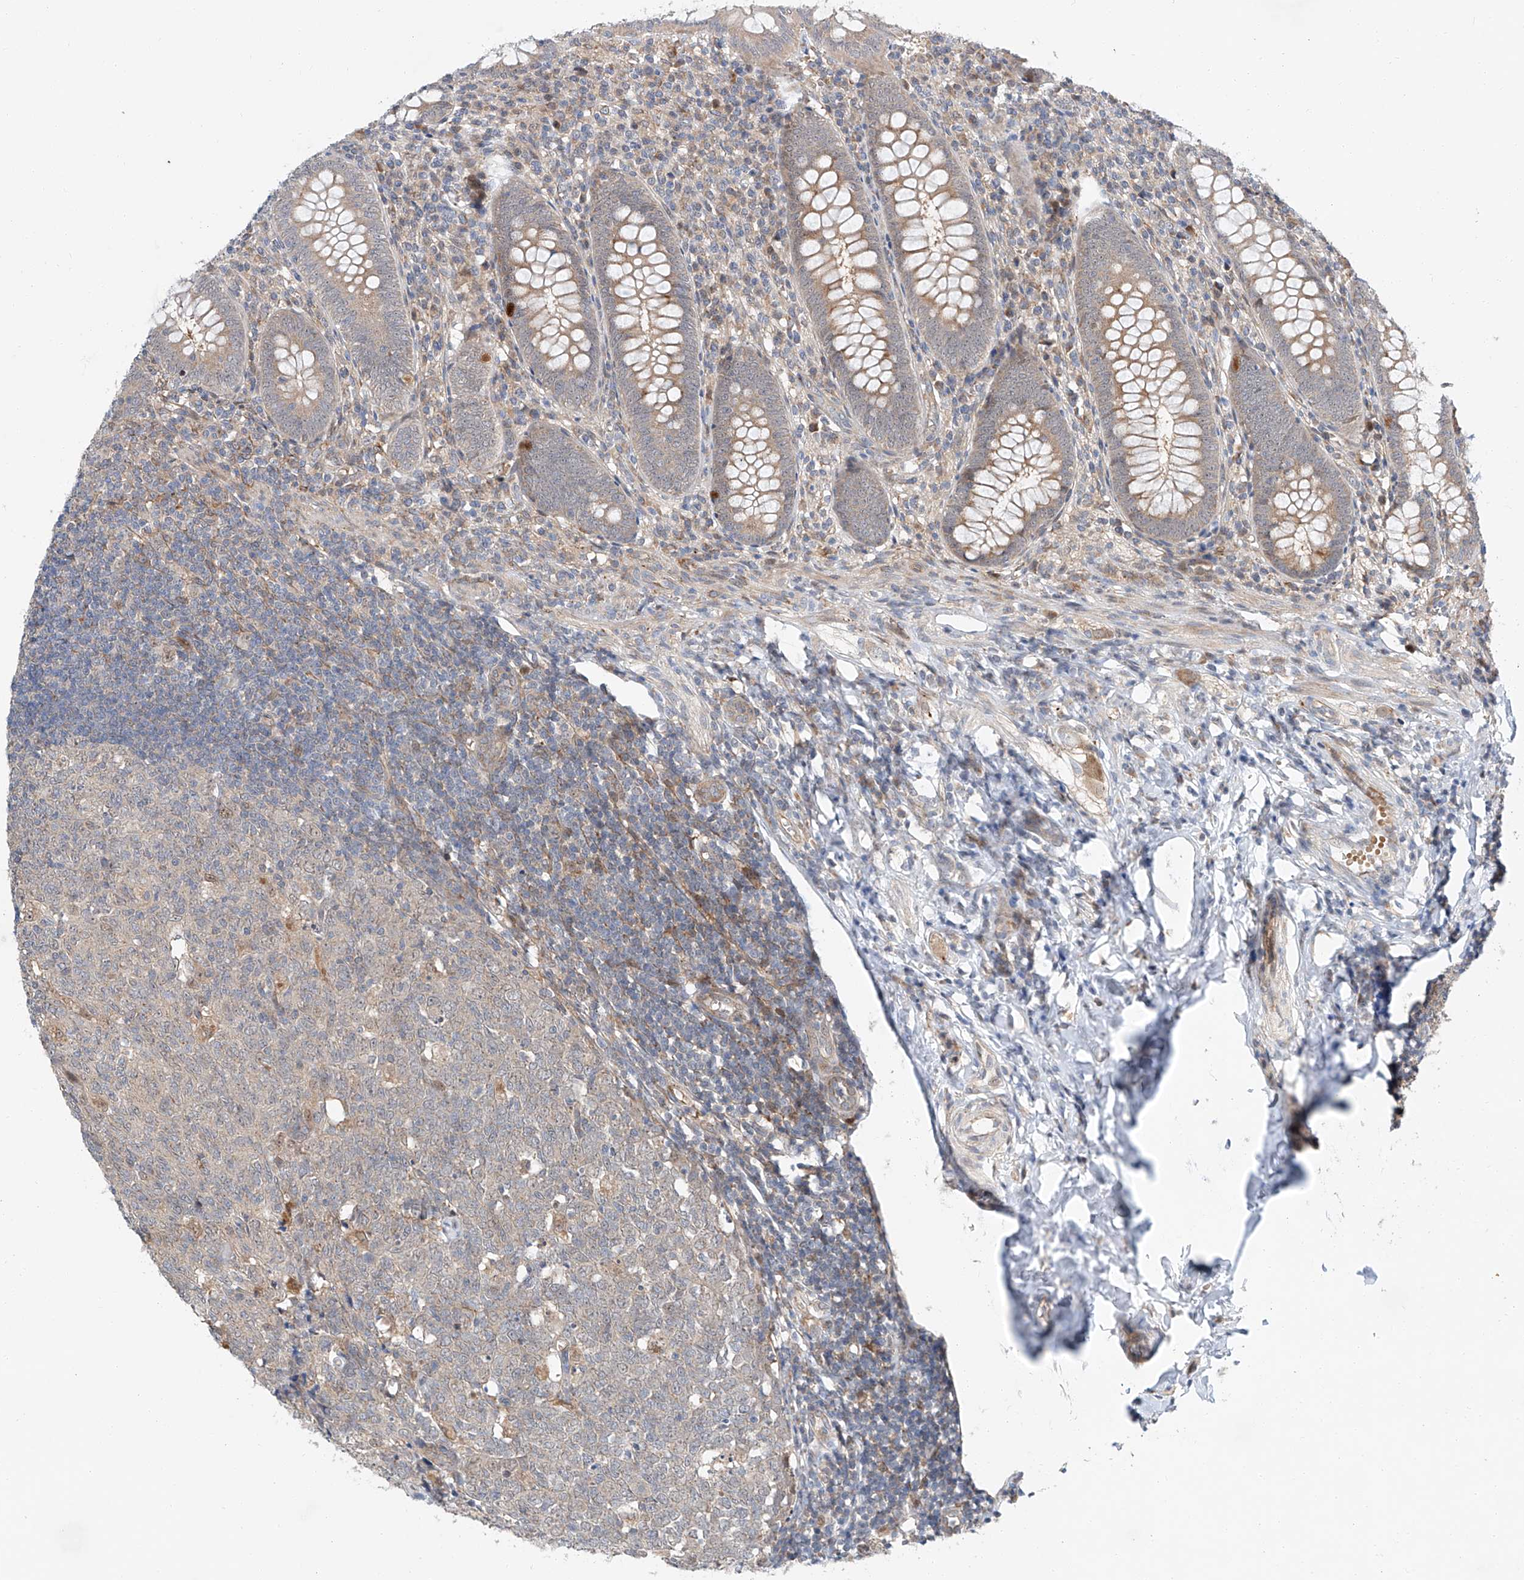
{"staining": {"intensity": "moderate", "quantity": "25%-75%", "location": "cytoplasmic/membranous"}, "tissue": "appendix", "cell_type": "Glandular cells", "image_type": "normal", "snomed": [{"axis": "morphology", "description": "Normal tissue, NOS"}, {"axis": "topography", "description": "Appendix"}], "caption": "Immunohistochemistry of benign human appendix exhibits medium levels of moderate cytoplasmic/membranous expression in approximately 25%-75% of glandular cells.", "gene": "CLDND1", "patient": {"sex": "male", "age": 14}}